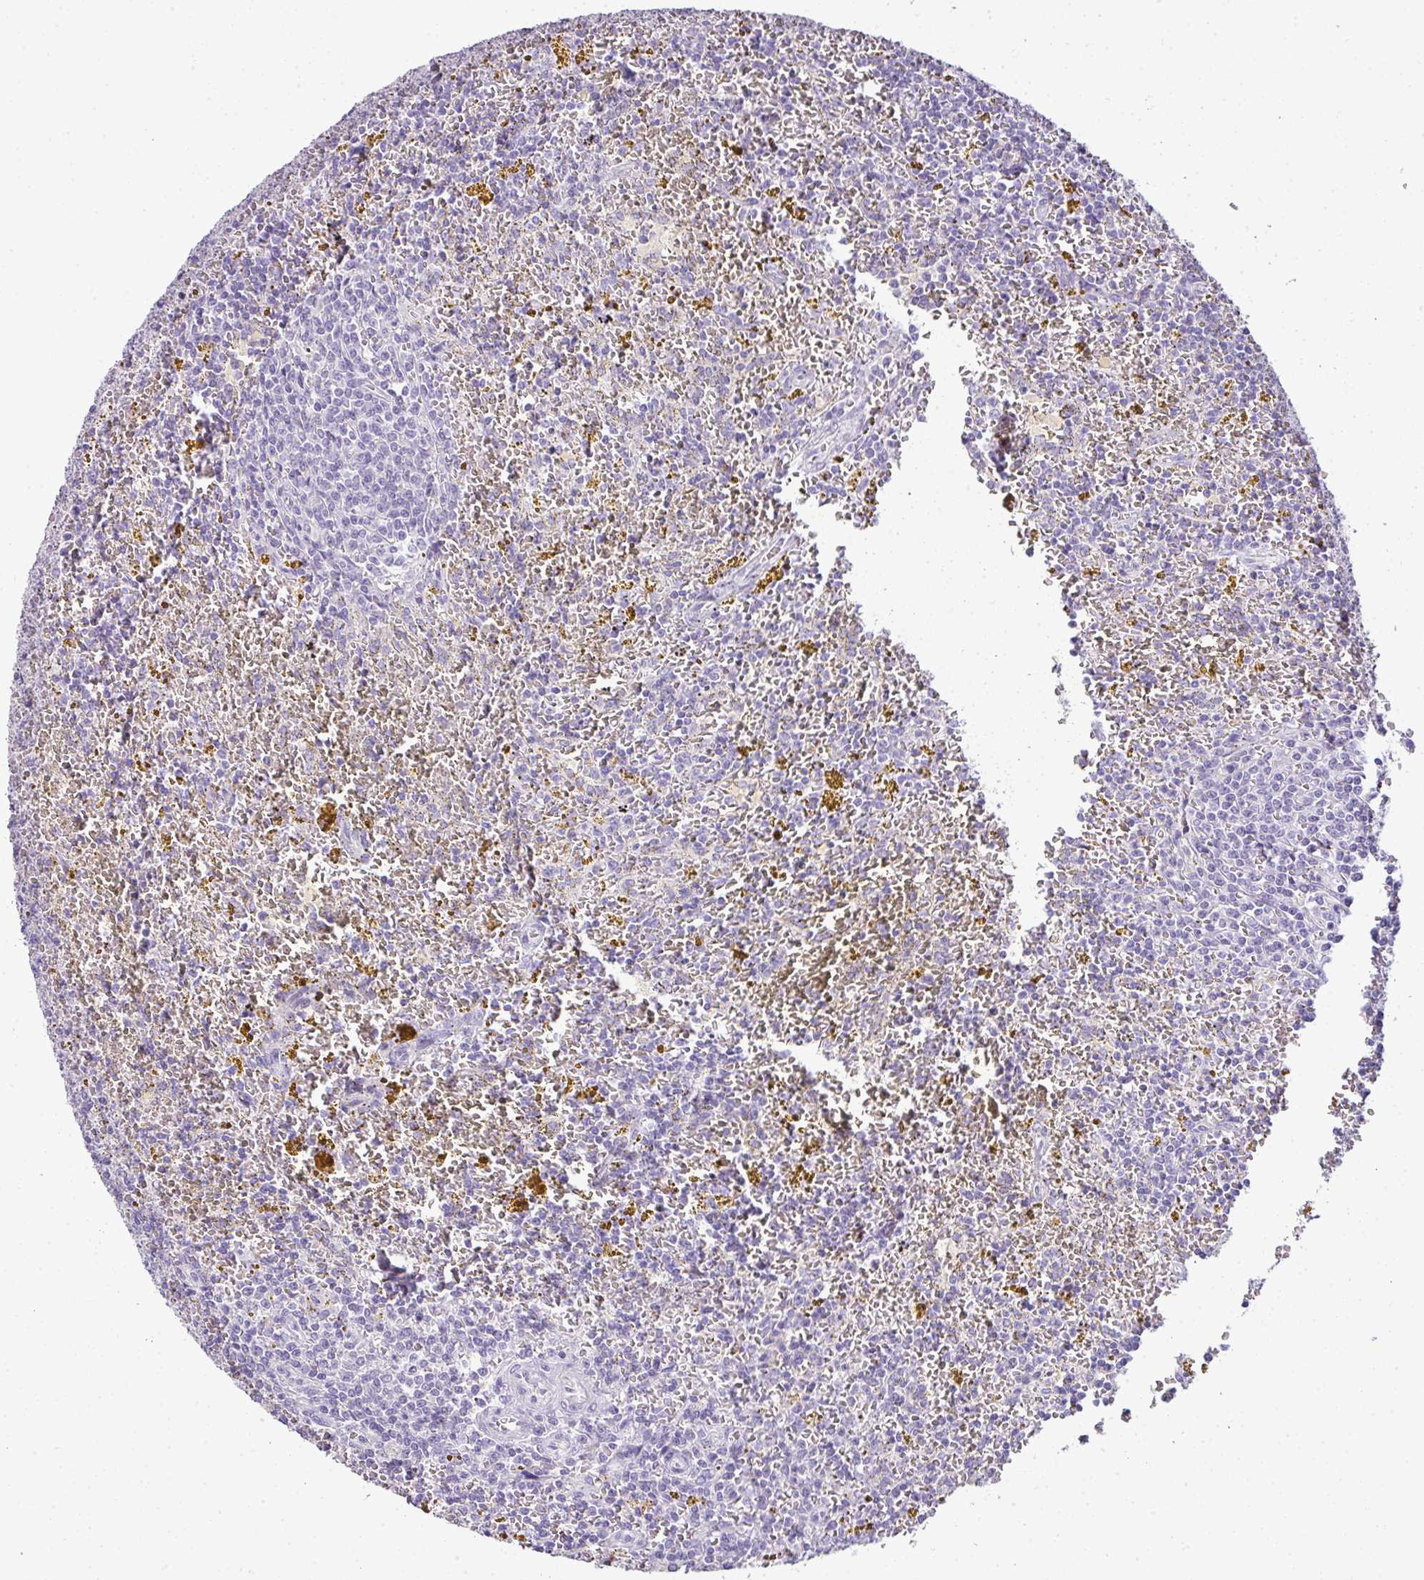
{"staining": {"intensity": "negative", "quantity": "none", "location": "none"}, "tissue": "lymphoma", "cell_type": "Tumor cells", "image_type": "cancer", "snomed": [{"axis": "morphology", "description": "Malignant lymphoma, non-Hodgkin's type, Low grade"}, {"axis": "topography", "description": "Spleen"}, {"axis": "topography", "description": "Lymph node"}], "caption": "Immunohistochemical staining of human lymphoma displays no significant staining in tumor cells.", "gene": "CMPK1", "patient": {"sex": "female", "age": 66}}